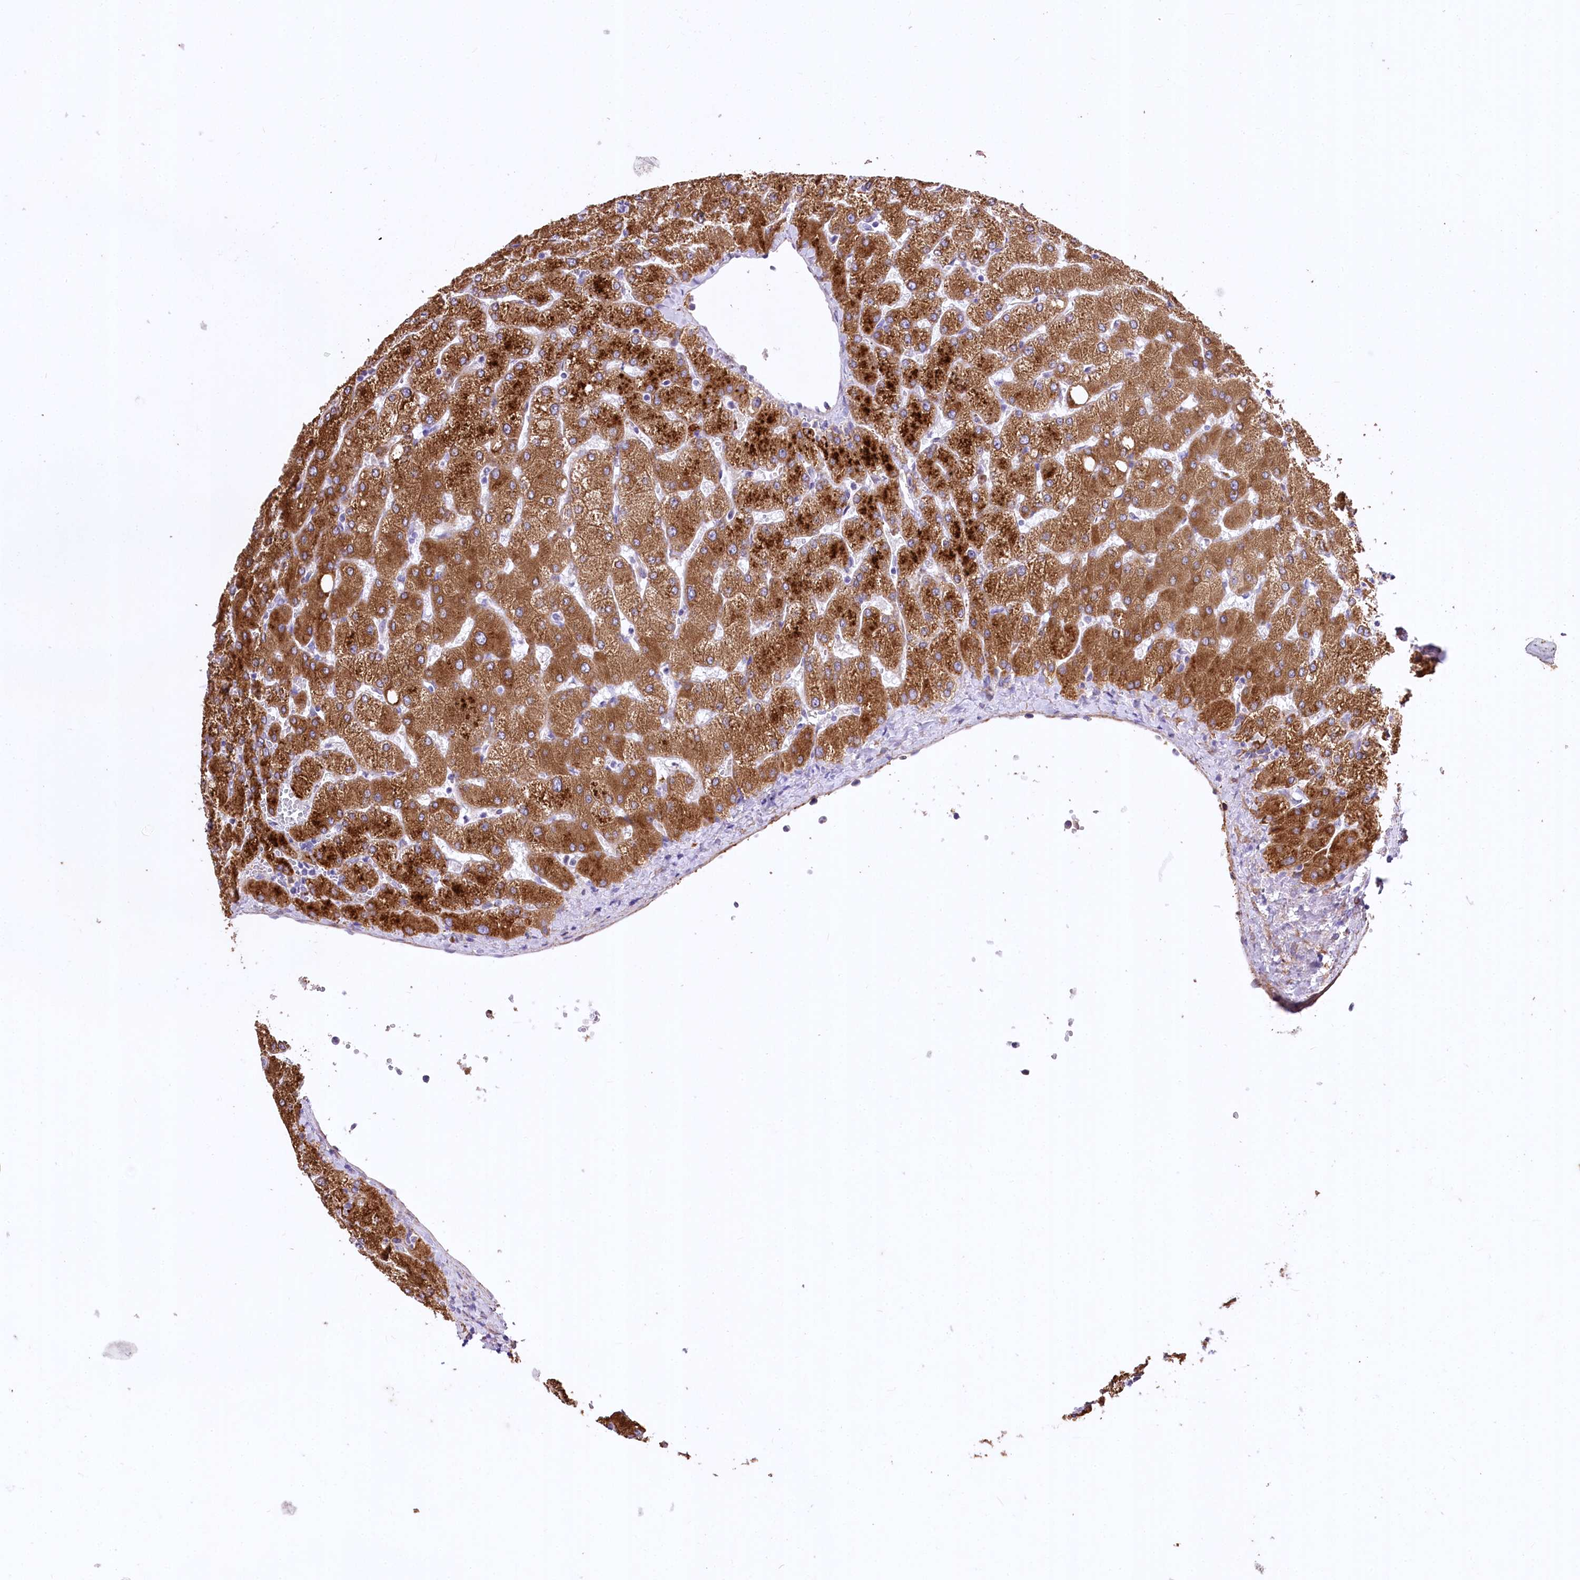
{"staining": {"intensity": "negative", "quantity": "none", "location": "none"}, "tissue": "liver", "cell_type": "Cholangiocytes", "image_type": "normal", "snomed": [{"axis": "morphology", "description": "Normal tissue, NOS"}, {"axis": "topography", "description": "Liver"}], "caption": "Human liver stained for a protein using IHC reveals no positivity in cholangiocytes.", "gene": "RDH16", "patient": {"sex": "female", "age": 54}}